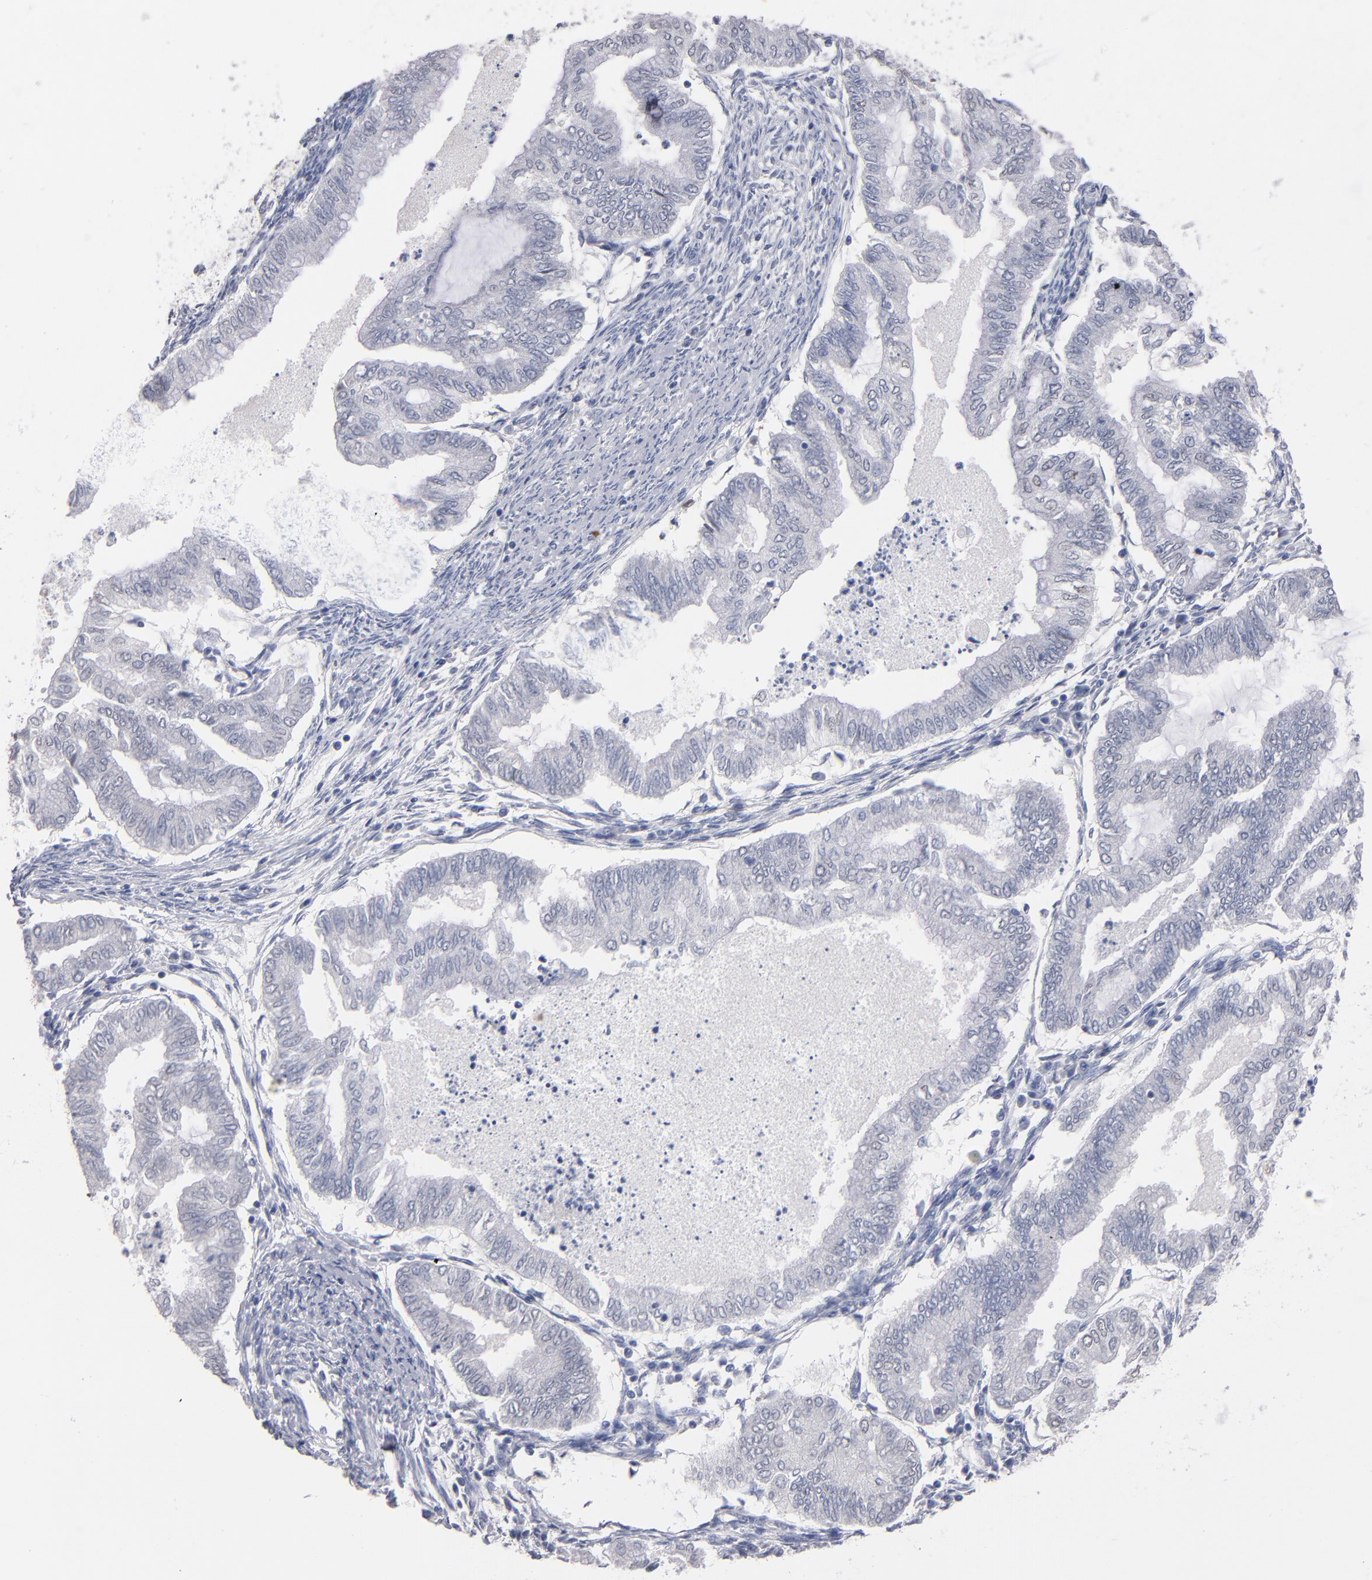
{"staining": {"intensity": "negative", "quantity": "none", "location": "none"}, "tissue": "endometrial cancer", "cell_type": "Tumor cells", "image_type": "cancer", "snomed": [{"axis": "morphology", "description": "Adenocarcinoma, NOS"}, {"axis": "topography", "description": "Endometrium"}], "caption": "This is an immunohistochemistry (IHC) histopathology image of human endometrial cancer. There is no positivity in tumor cells.", "gene": "MN1", "patient": {"sex": "female", "age": 79}}